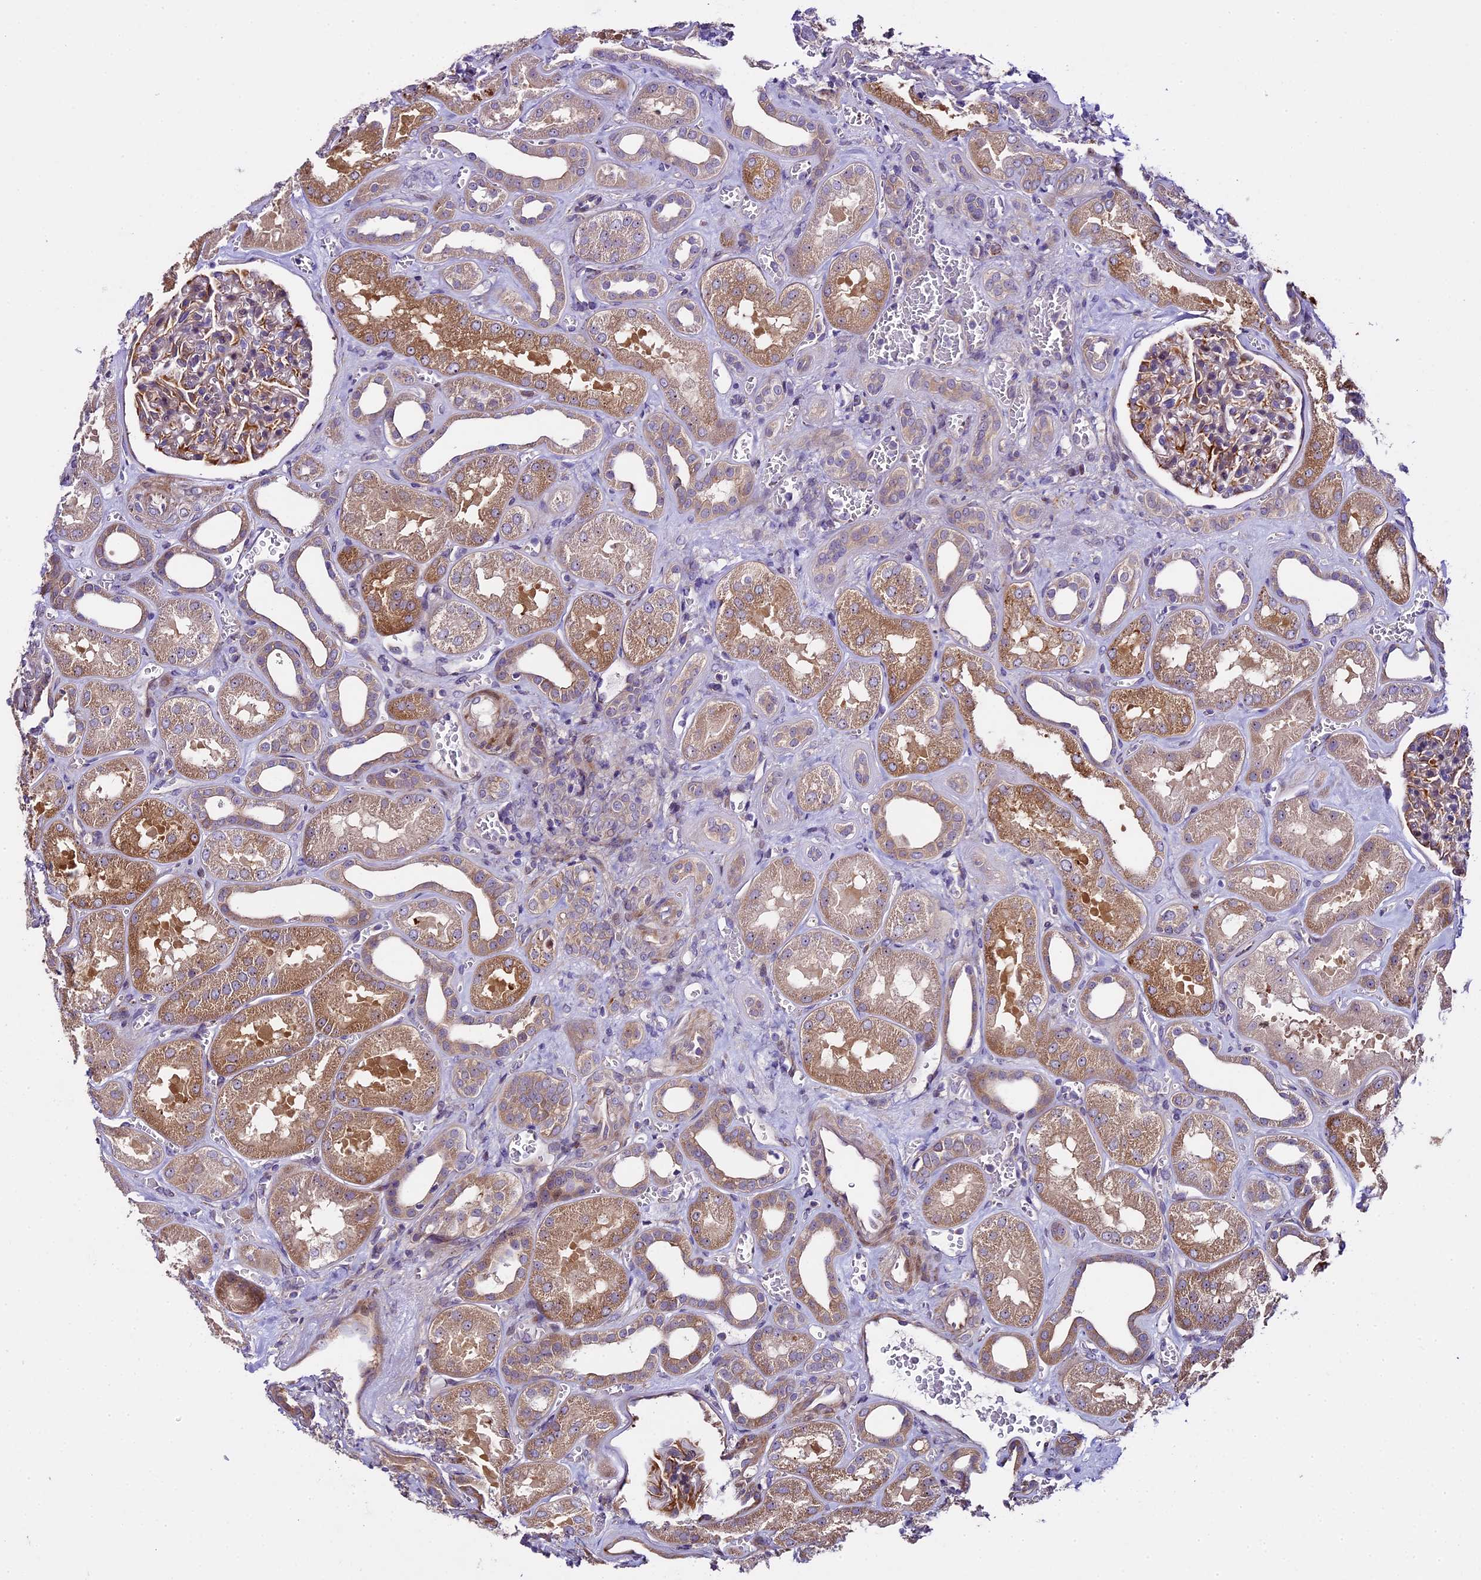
{"staining": {"intensity": "moderate", "quantity": "25%-75%", "location": "cytoplasmic/membranous"}, "tissue": "kidney", "cell_type": "Cells in glomeruli", "image_type": "normal", "snomed": [{"axis": "morphology", "description": "Normal tissue, NOS"}, {"axis": "morphology", "description": "Adenocarcinoma, NOS"}, {"axis": "topography", "description": "Kidney"}], "caption": "Immunohistochemical staining of benign kidney demonstrates 25%-75% levels of moderate cytoplasmic/membranous protein positivity in approximately 25%-75% of cells in glomeruli.", "gene": "SPIRE1", "patient": {"sex": "female", "age": 68}}